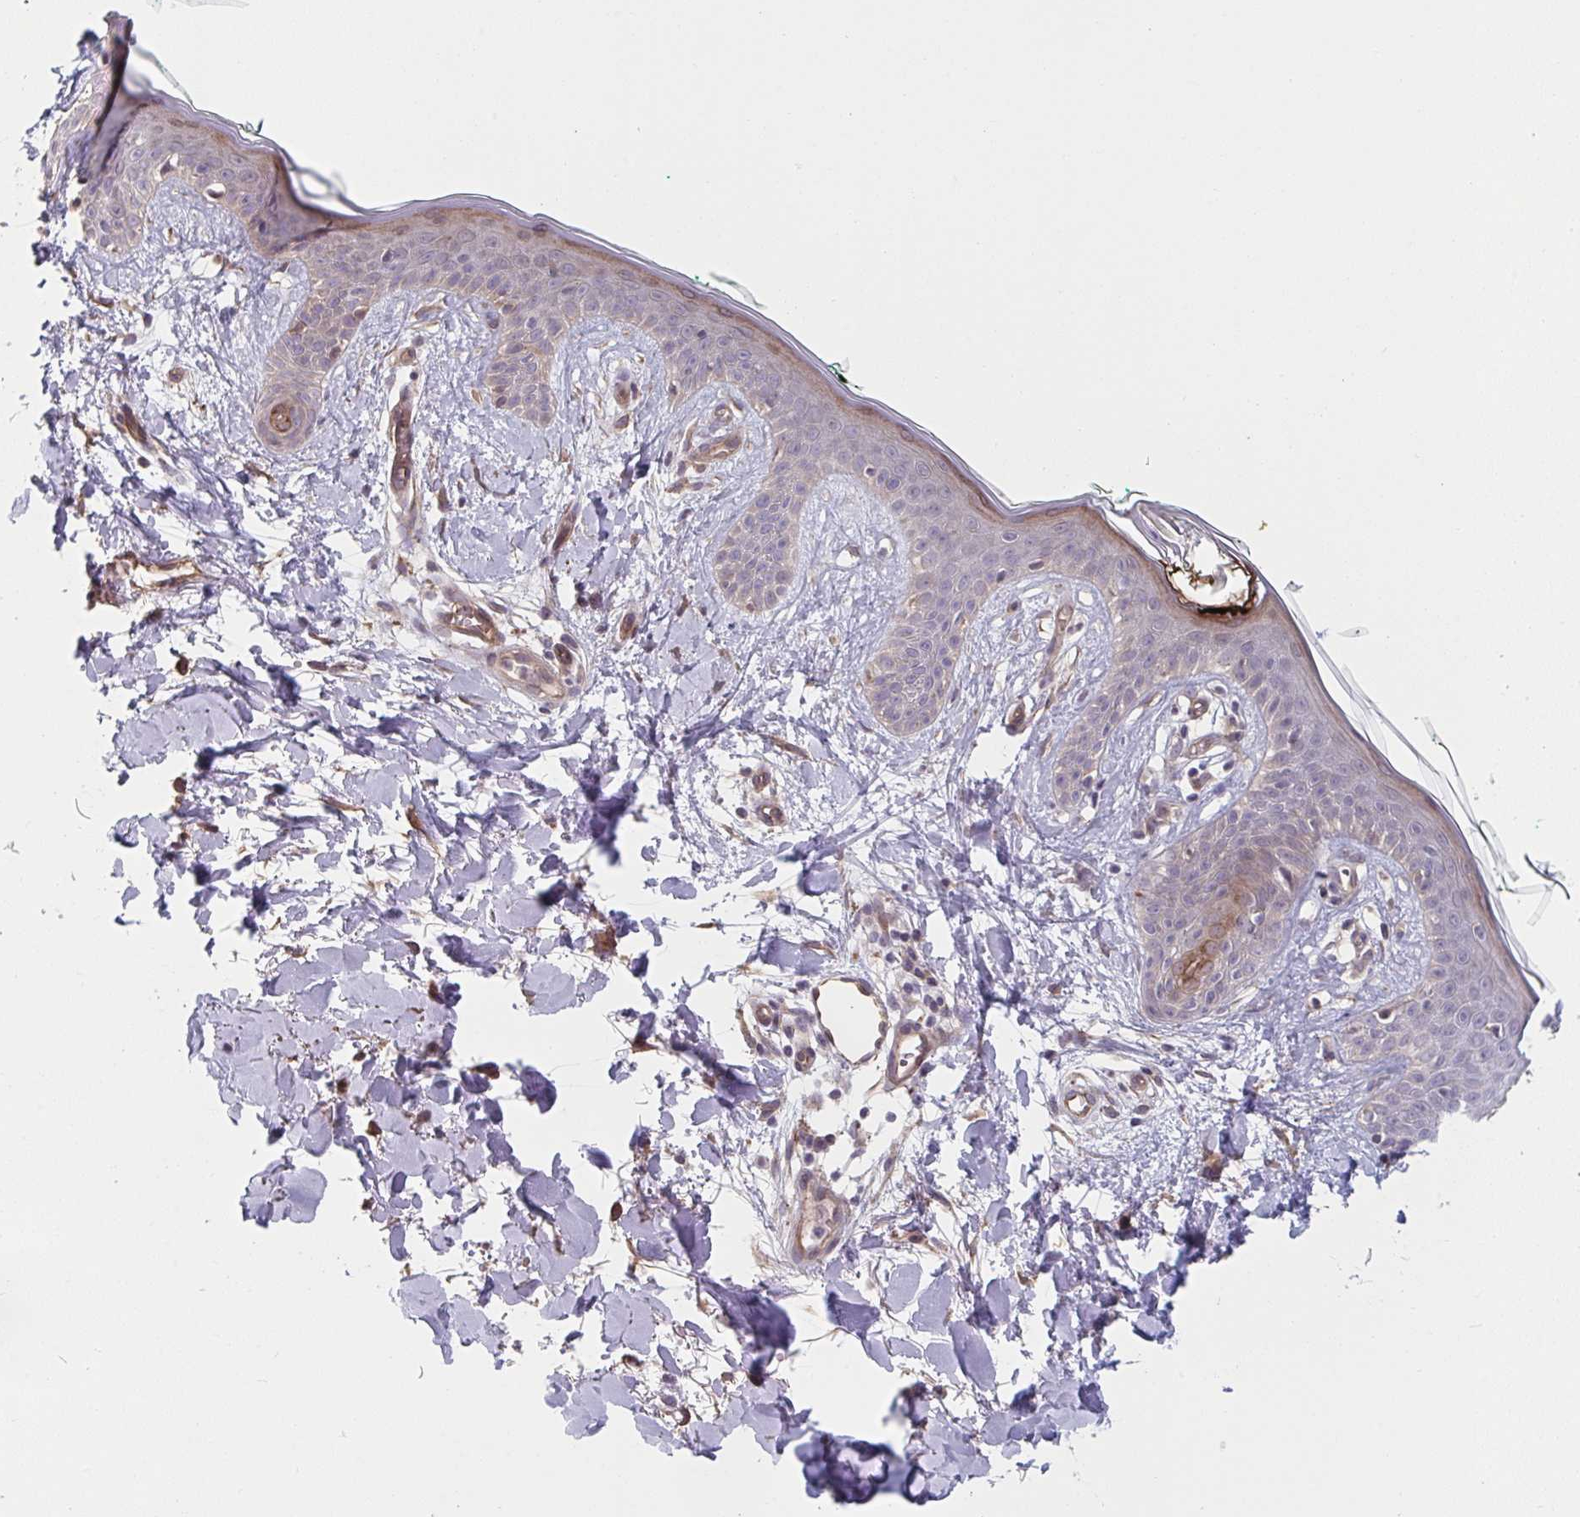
{"staining": {"intensity": "moderate", "quantity": ">75%", "location": "cytoplasmic/membranous"}, "tissue": "skin", "cell_type": "Fibroblasts", "image_type": "normal", "snomed": [{"axis": "morphology", "description": "Normal tissue, NOS"}, {"axis": "topography", "description": "Skin"}], "caption": "Skin stained with a protein marker exhibits moderate staining in fibroblasts.", "gene": "TNFSF10", "patient": {"sex": "female", "age": 34}}